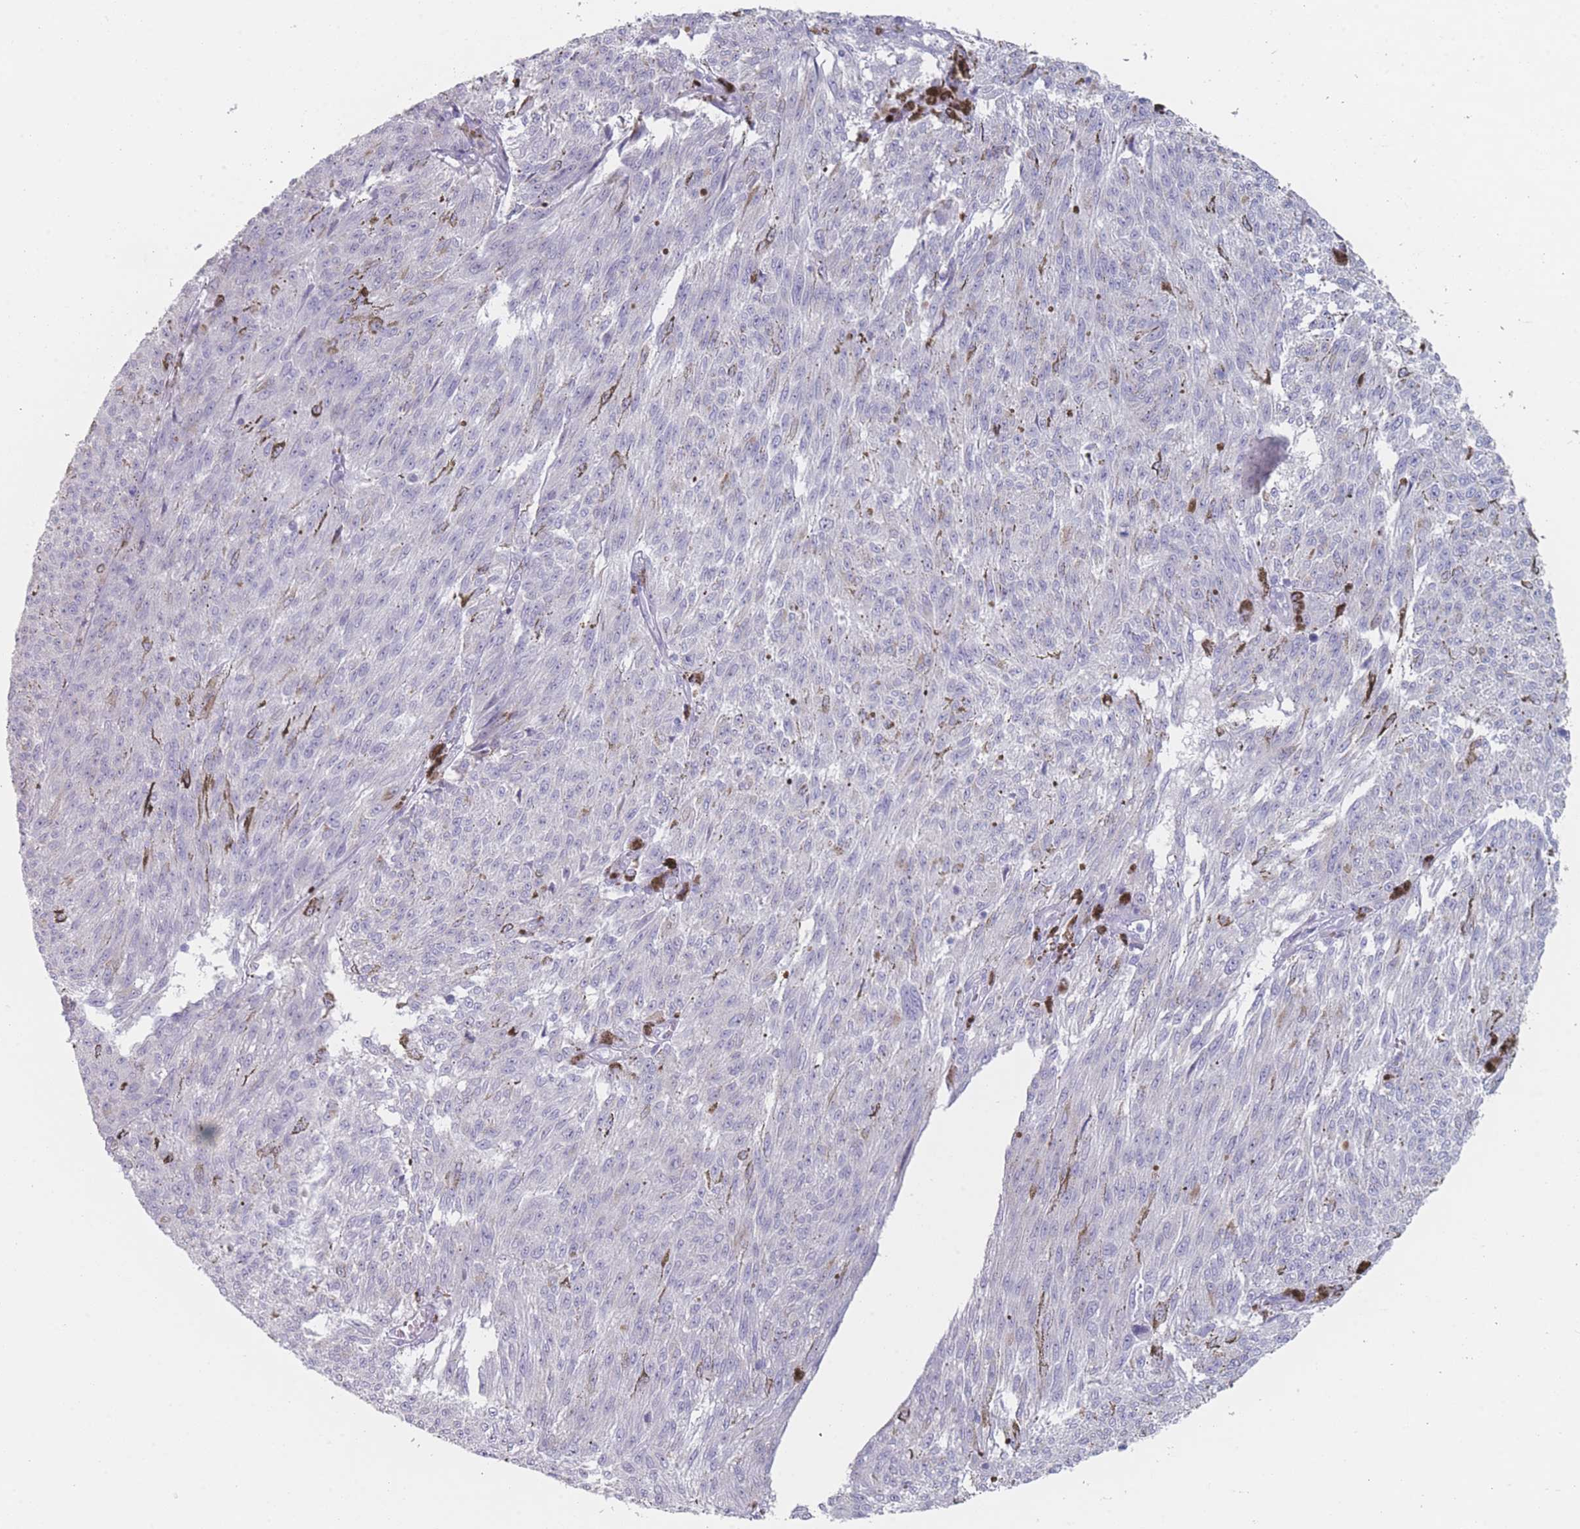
{"staining": {"intensity": "negative", "quantity": "none", "location": "none"}, "tissue": "melanoma", "cell_type": "Tumor cells", "image_type": "cancer", "snomed": [{"axis": "morphology", "description": "Malignant melanoma, NOS"}, {"axis": "topography", "description": "Skin"}], "caption": "High magnification brightfield microscopy of malignant melanoma stained with DAB (brown) and counterstained with hematoxylin (blue): tumor cells show no significant staining.", "gene": "RNF4", "patient": {"sex": "female", "age": 72}}